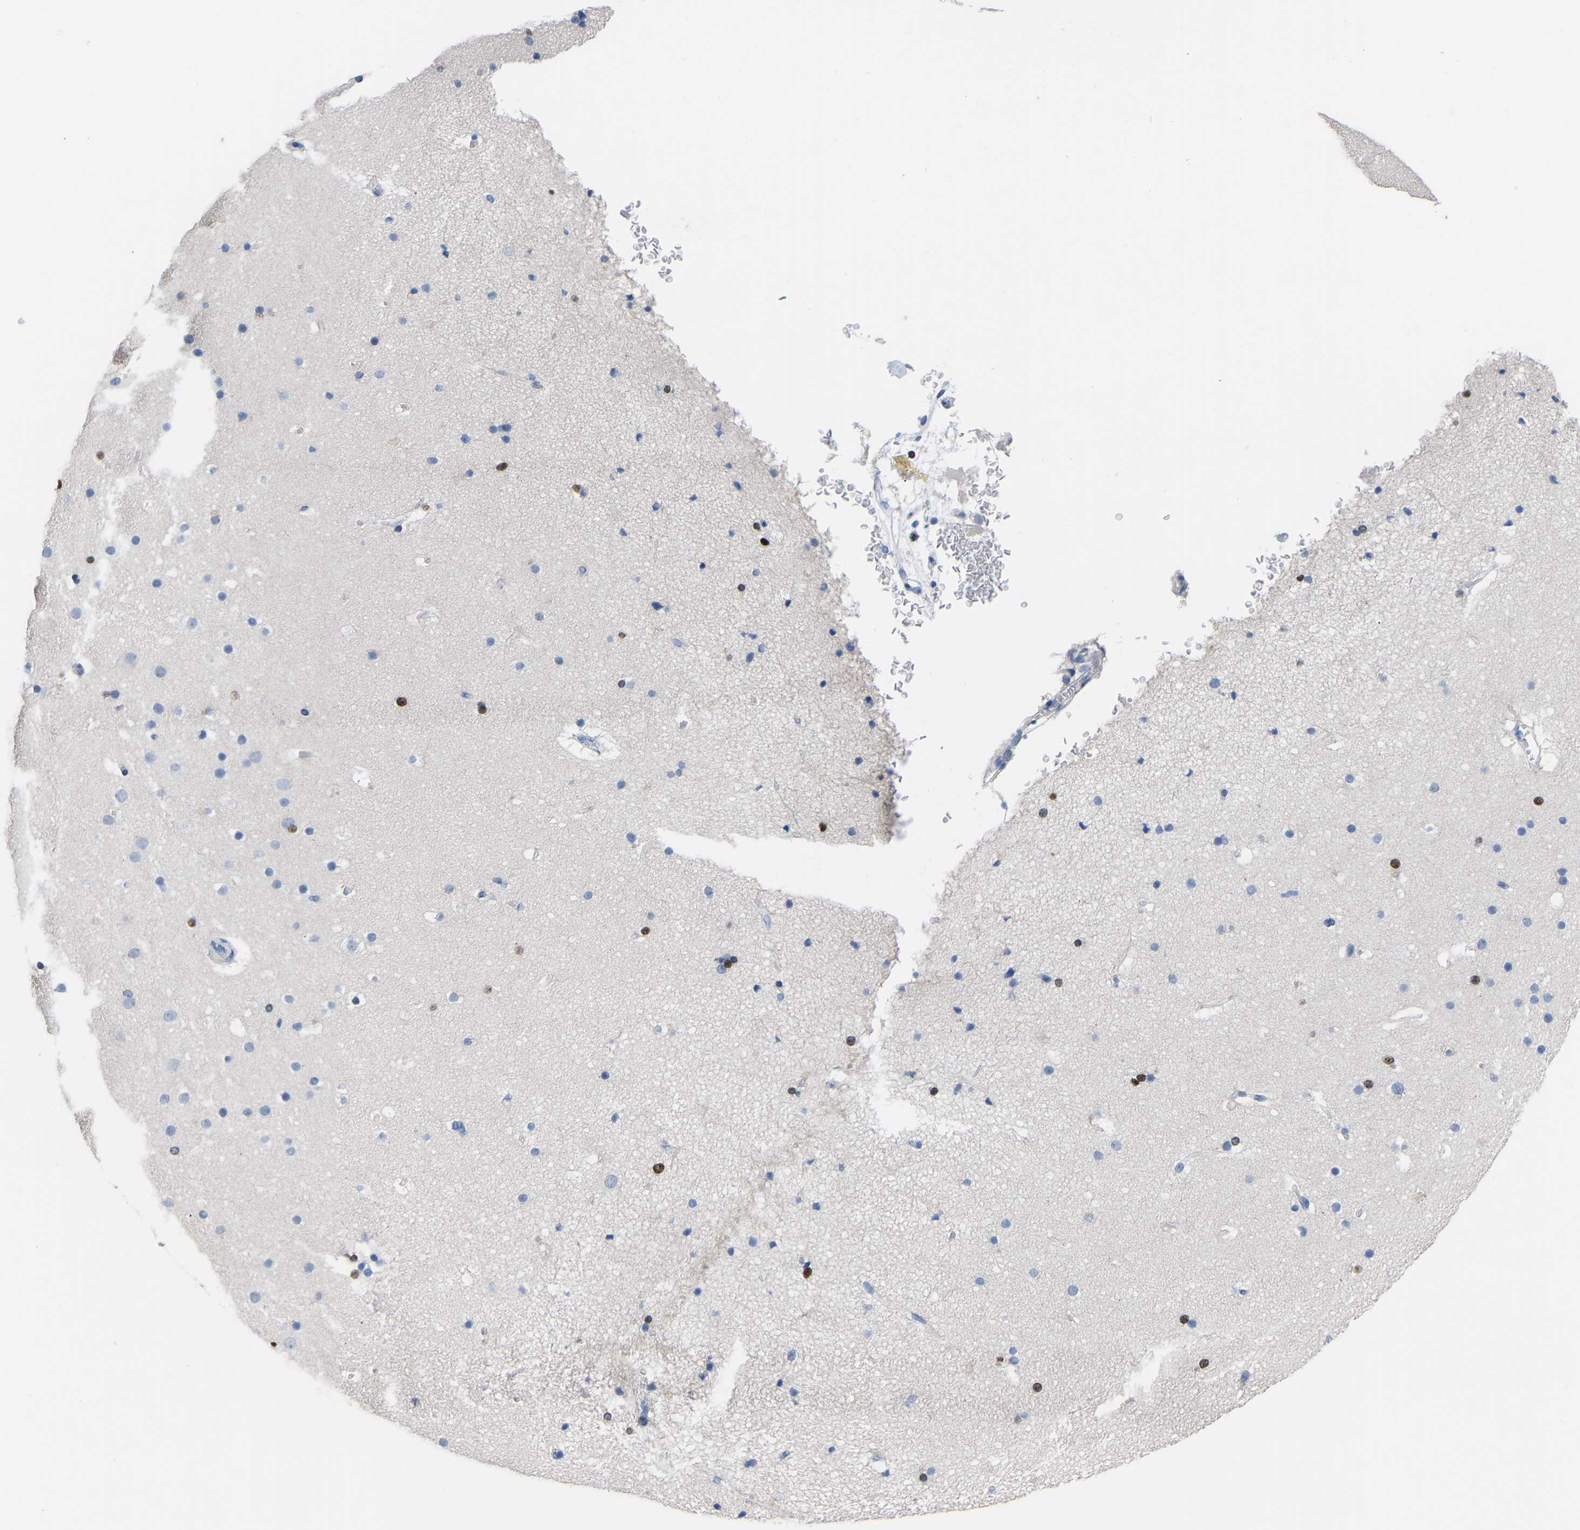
{"staining": {"intensity": "negative", "quantity": "none", "location": "none"}, "tissue": "cerebral cortex", "cell_type": "Endothelial cells", "image_type": "normal", "snomed": [{"axis": "morphology", "description": "Normal tissue, NOS"}, {"axis": "topography", "description": "Cerebral cortex"}], "caption": "This is an immunohistochemistry (IHC) image of unremarkable cerebral cortex. There is no staining in endothelial cells.", "gene": "OLIG2", "patient": {"sex": "male", "age": 57}}